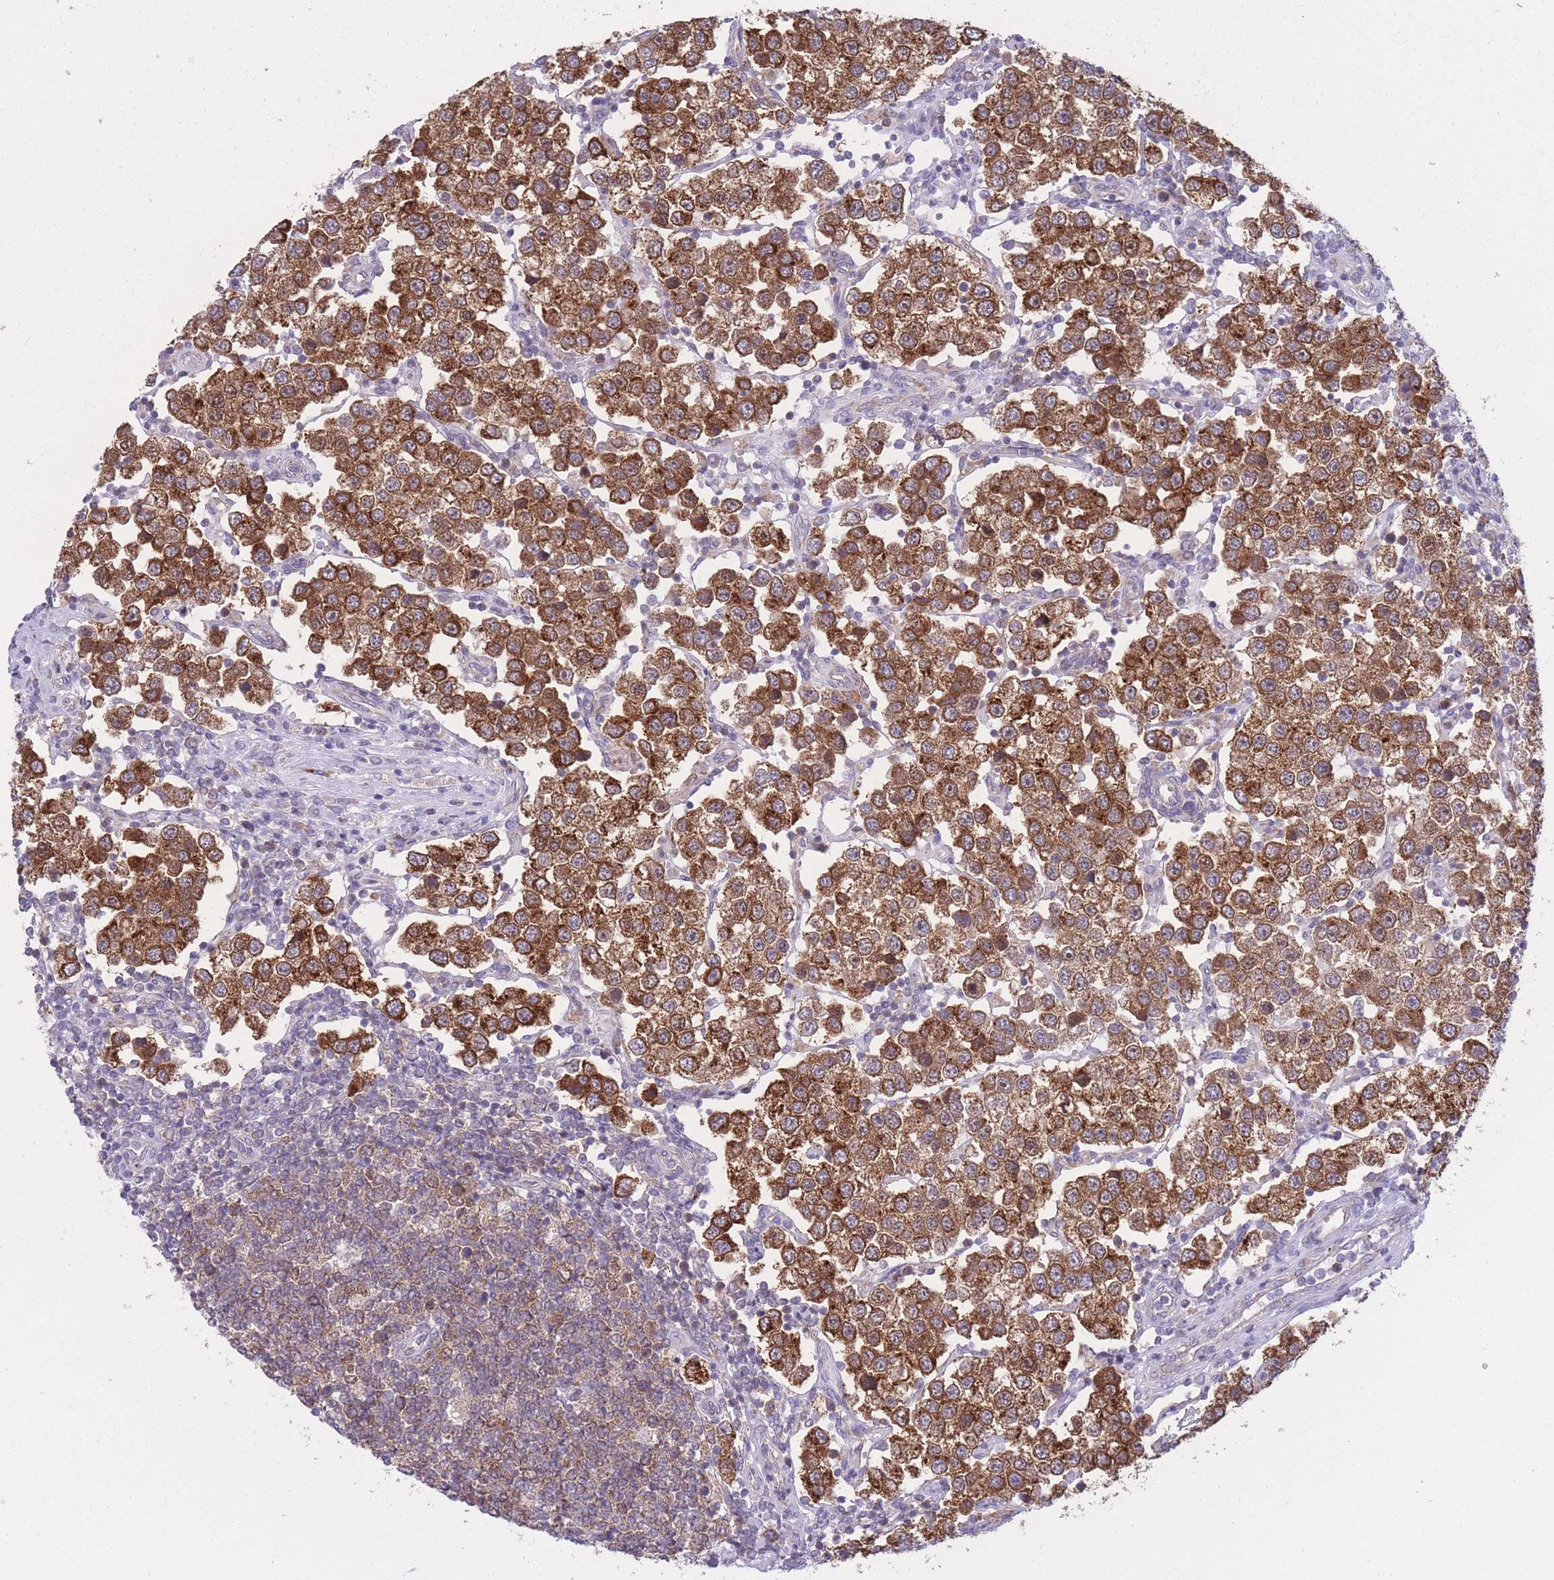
{"staining": {"intensity": "strong", "quantity": ">75%", "location": "cytoplasmic/membranous"}, "tissue": "testis cancer", "cell_type": "Tumor cells", "image_type": "cancer", "snomed": [{"axis": "morphology", "description": "Seminoma, NOS"}, {"axis": "topography", "description": "Testis"}], "caption": "The immunohistochemical stain labels strong cytoplasmic/membranous expression in tumor cells of testis seminoma tissue. (DAB IHC with brightfield microscopy, high magnification).", "gene": "CCT6B", "patient": {"sex": "male", "age": 37}}